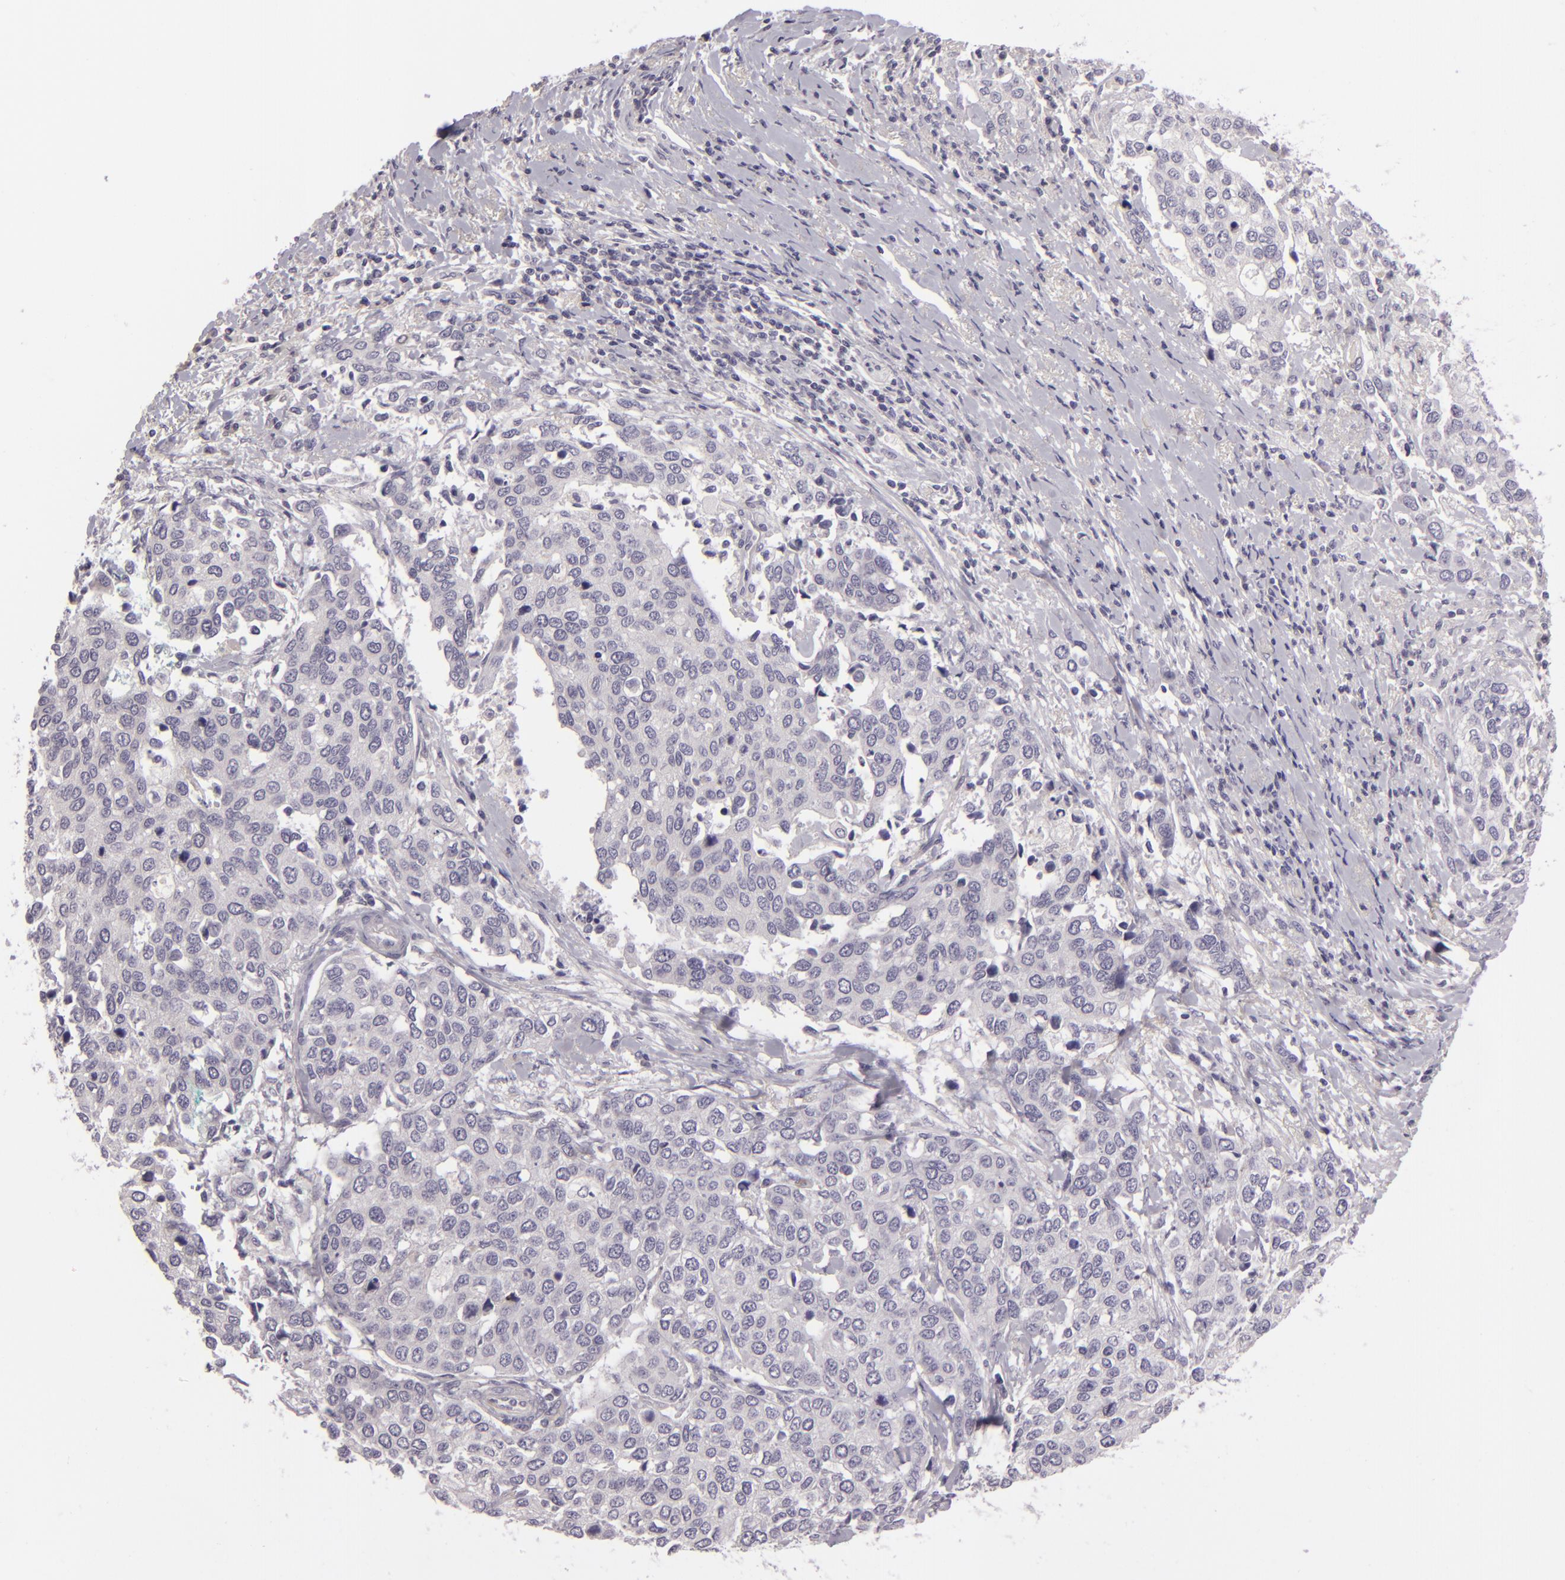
{"staining": {"intensity": "negative", "quantity": "none", "location": "none"}, "tissue": "cervical cancer", "cell_type": "Tumor cells", "image_type": "cancer", "snomed": [{"axis": "morphology", "description": "Squamous cell carcinoma, NOS"}, {"axis": "topography", "description": "Cervix"}], "caption": "The photomicrograph shows no significant expression in tumor cells of squamous cell carcinoma (cervical).", "gene": "EGFL6", "patient": {"sex": "female", "age": 54}}